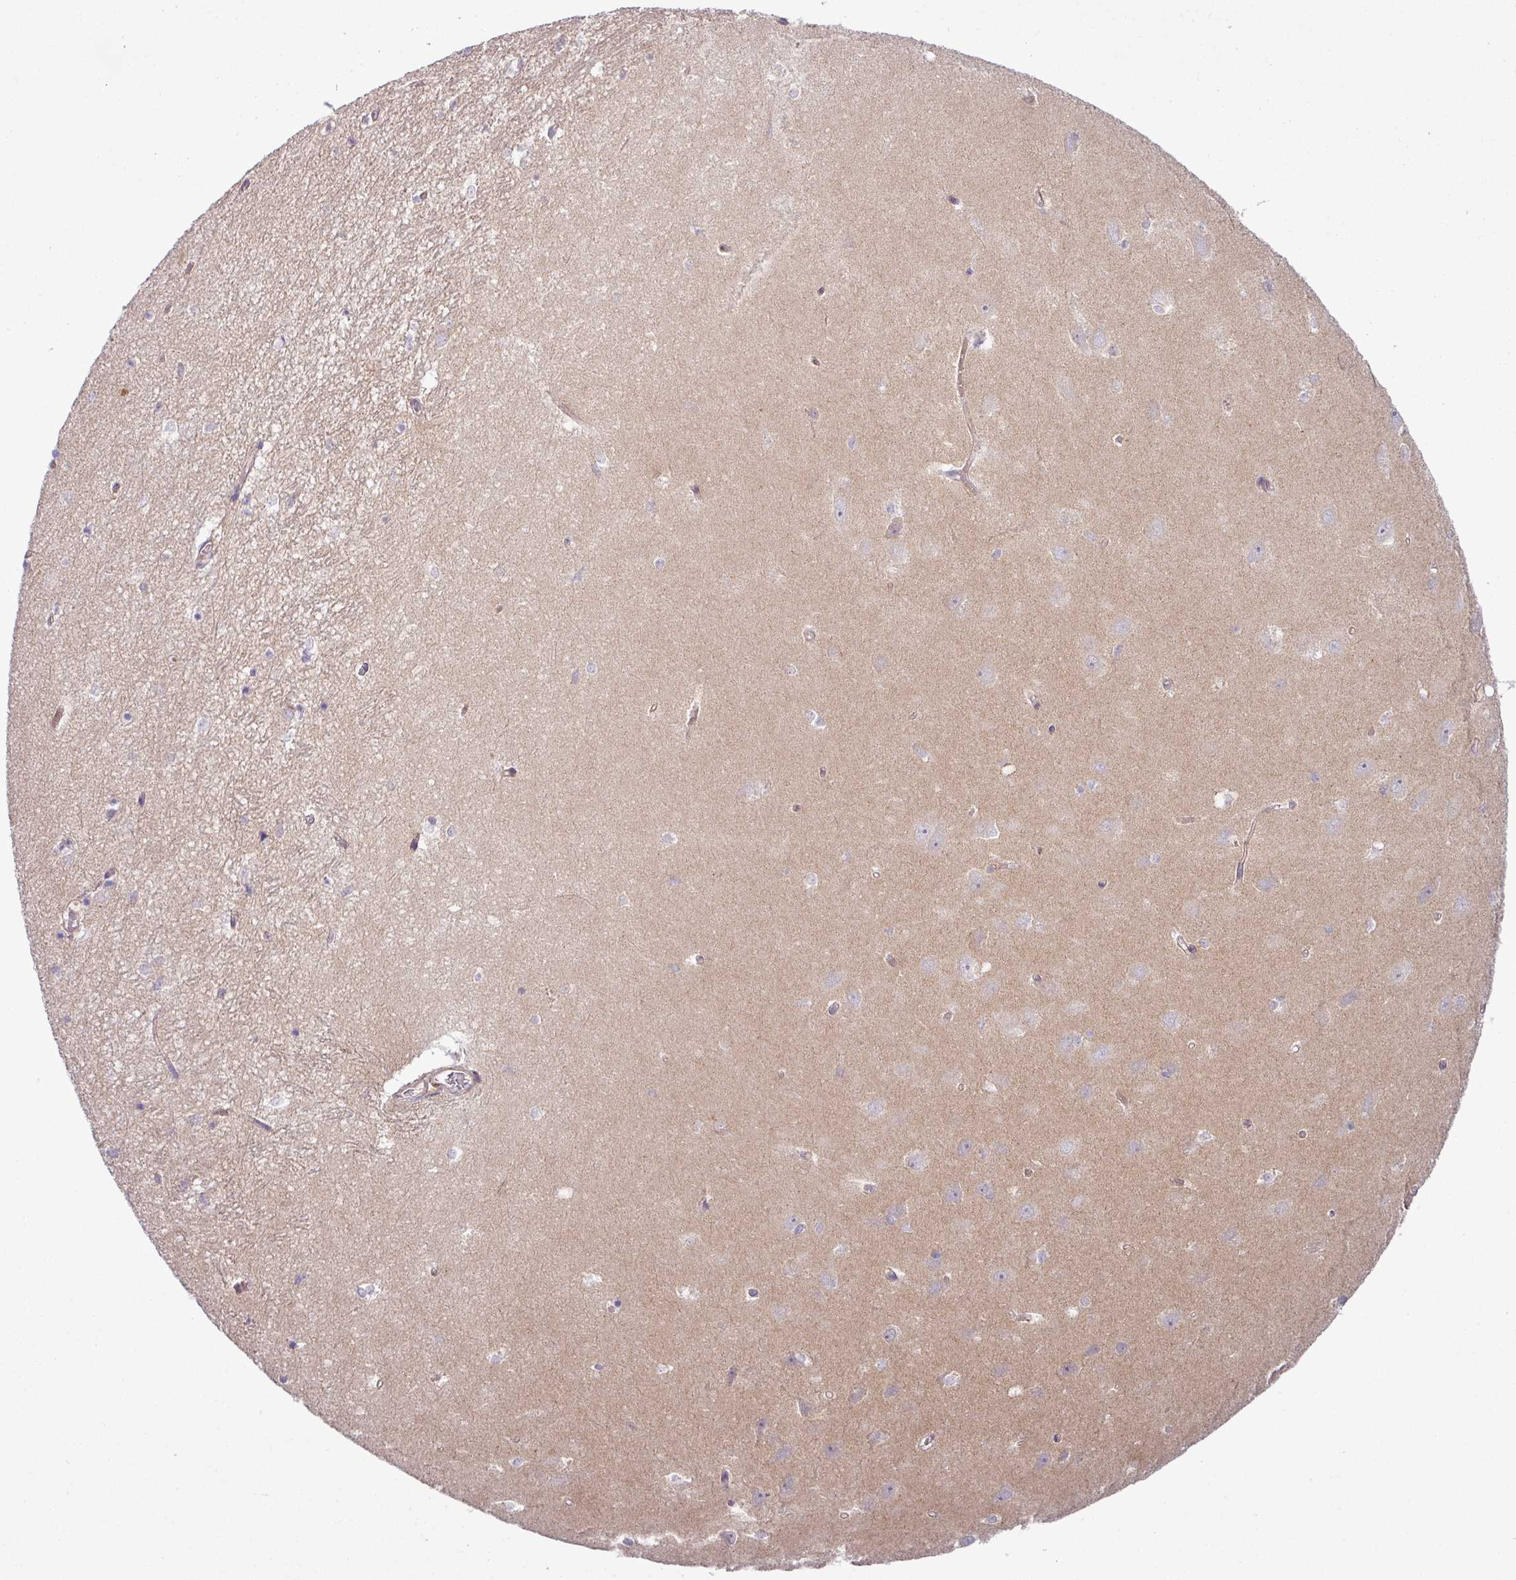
{"staining": {"intensity": "negative", "quantity": "none", "location": "none"}, "tissue": "hippocampus", "cell_type": "Glial cells", "image_type": "normal", "snomed": [{"axis": "morphology", "description": "Normal tissue, NOS"}, {"axis": "topography", "description": "Hippocampus"}], "caption": "Protein analysis of benign hippocampus exhibits no significant staining in glial cells. (DAB IHC visualized using brightfield microscopy, high magnification).", "gene": "ZC2HC1C", "patient": {"sex": "female", "age": 64}}